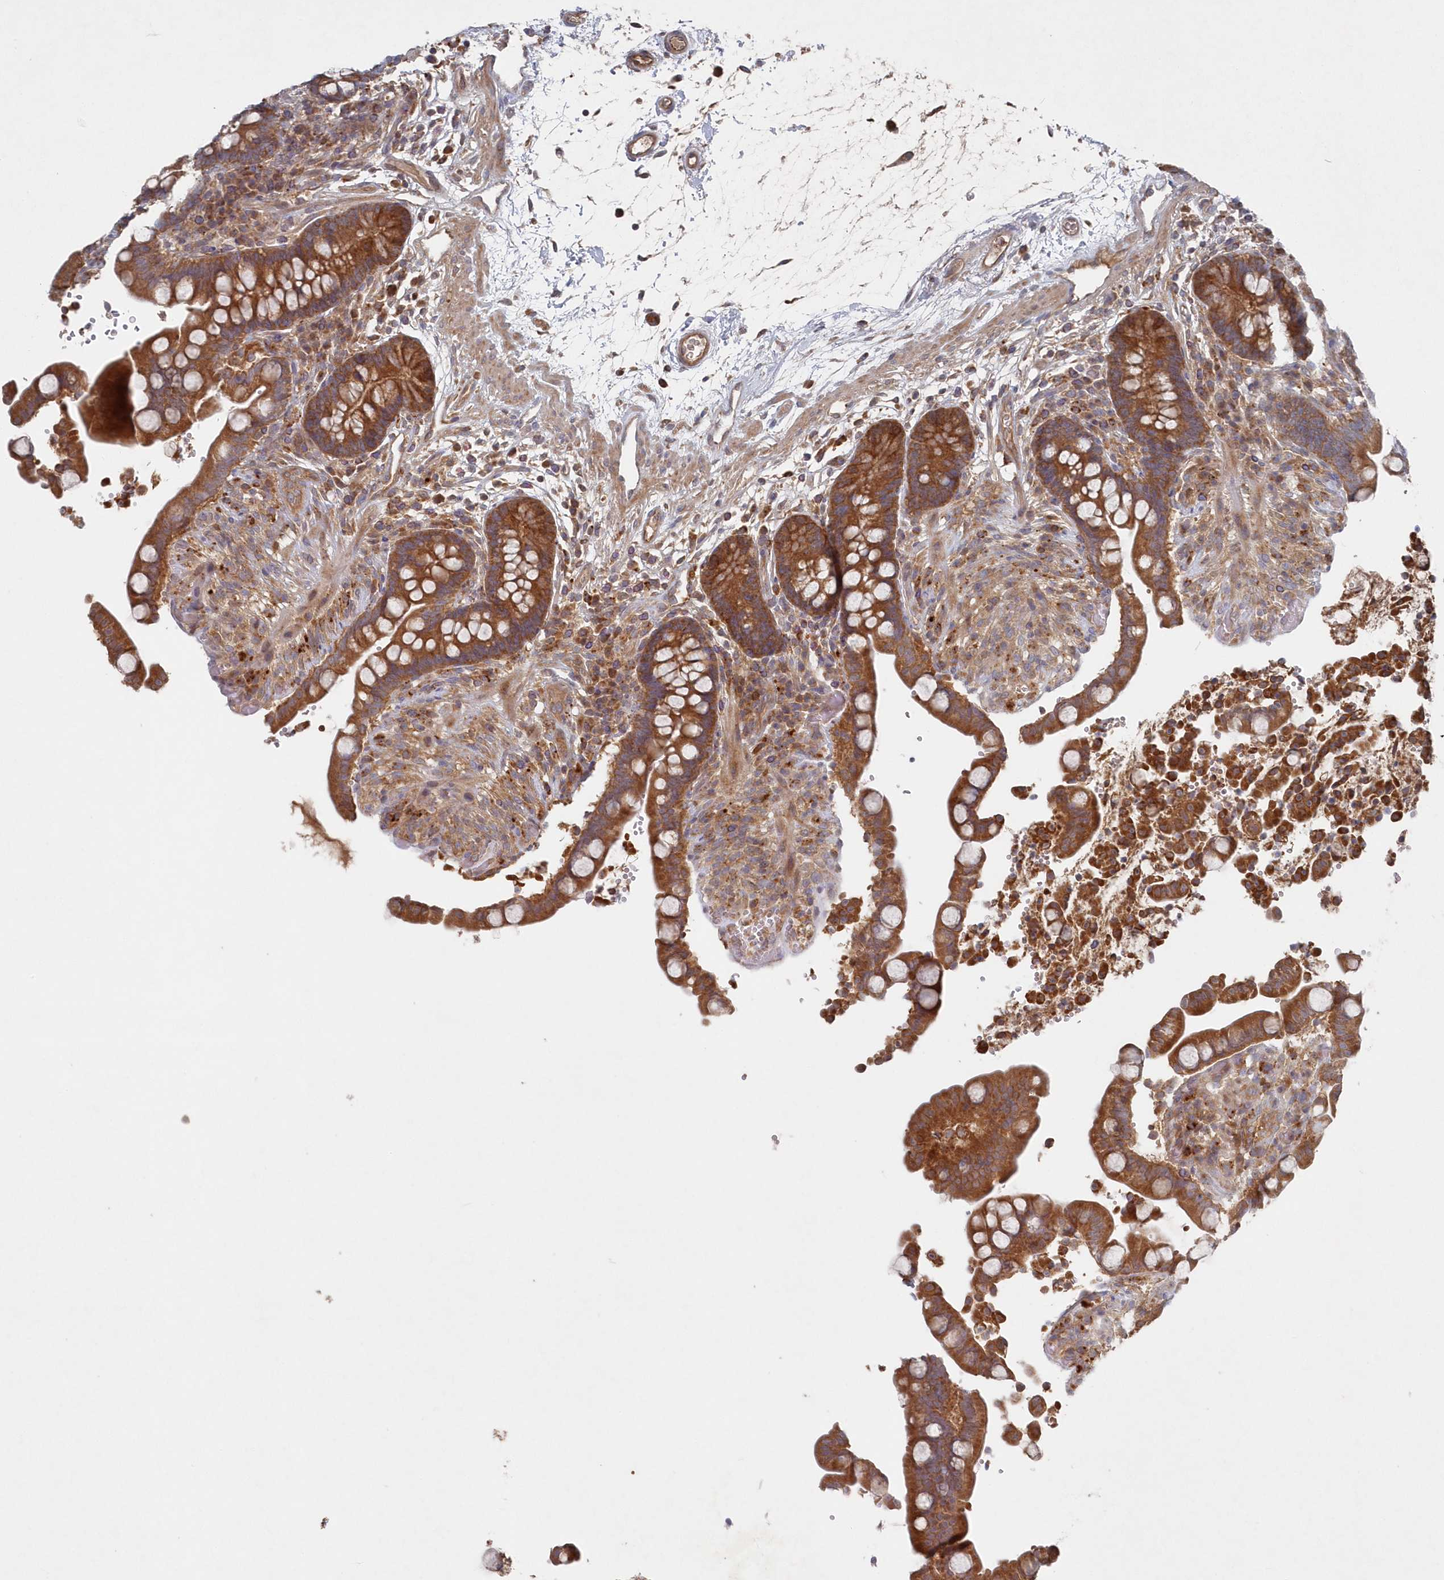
{"staining": {"intensity": "moderate", "quantity": ">75%", "location": "cytoplasmic/membranous"}, "tissue": "colon", "cell_type": "Endothelial cells", "image_type": "normal", "snomed": [{"axis": "morphology", "description": "Normal tissue, NOS"}, {"axis": "topography", "description": "Colon"}], "caption": "DAB immunohistochemical staining of benign colon exhibits moderate cytoplasmic/membranous protein expression in about >75% of endothelial cells.", "gene": "ASNSD1", "patient": {"sex": "male", "age": 73}}